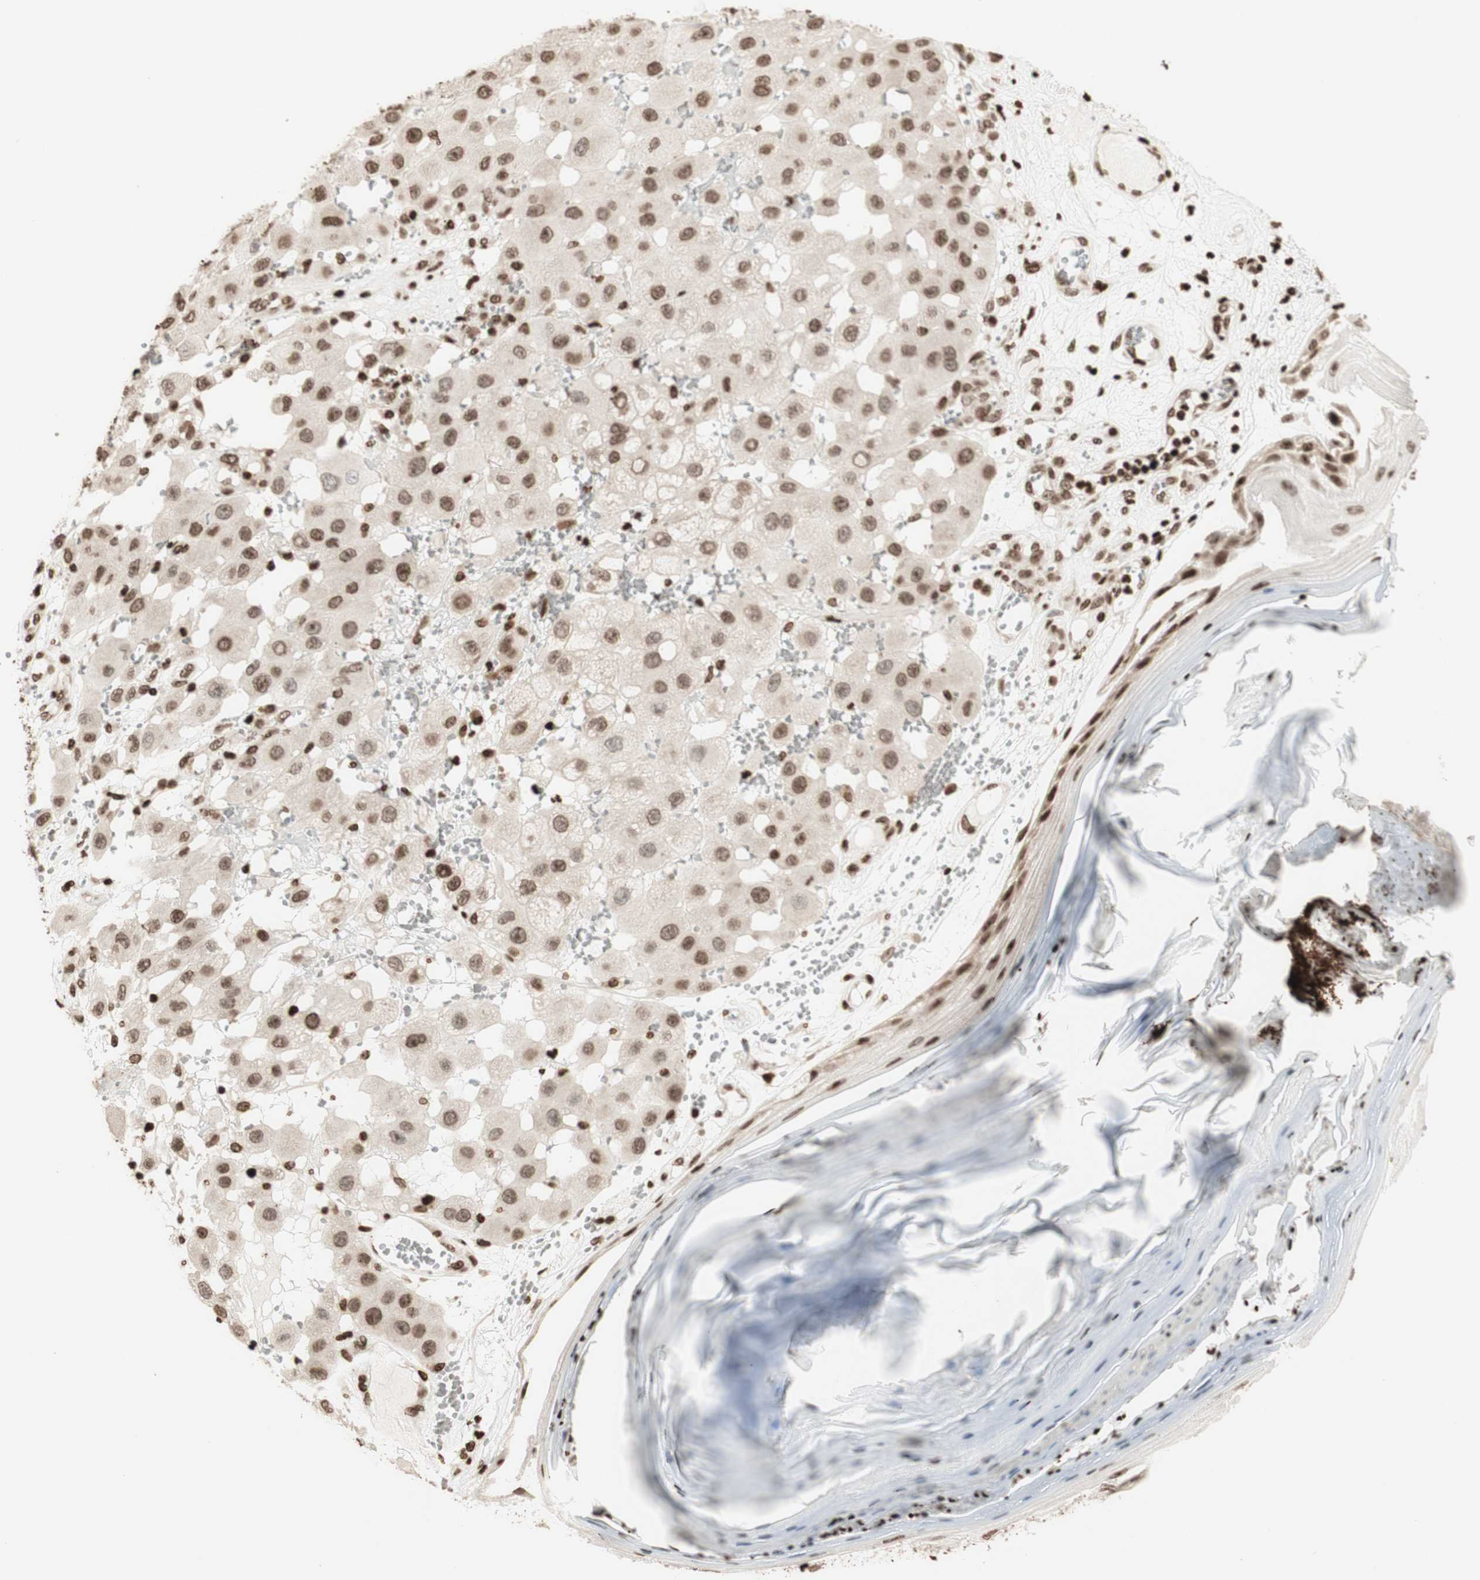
{"staining": {"intensity": "moderate", "quantity": ">75%", "location": "cytoplasmic/membranous,nuclear"}, "tissue": "melanoma", "cell_type": "Tumor cells", "image_type": "cancer", "snomed": [{"axis": "morphology", "description": "Malignant melanoma, NOS"}, {"axis": "topography", "description": "Skin"}], "caption": "Immunohistochemical staining of malignant melanoma exhibits medium levels of moderate cytoplasmic/membranous and nuclear protein staining in about >75% of tumor cells.", "gene": "NCAPD2", "patient": {"sex": "female", "age": 81}}